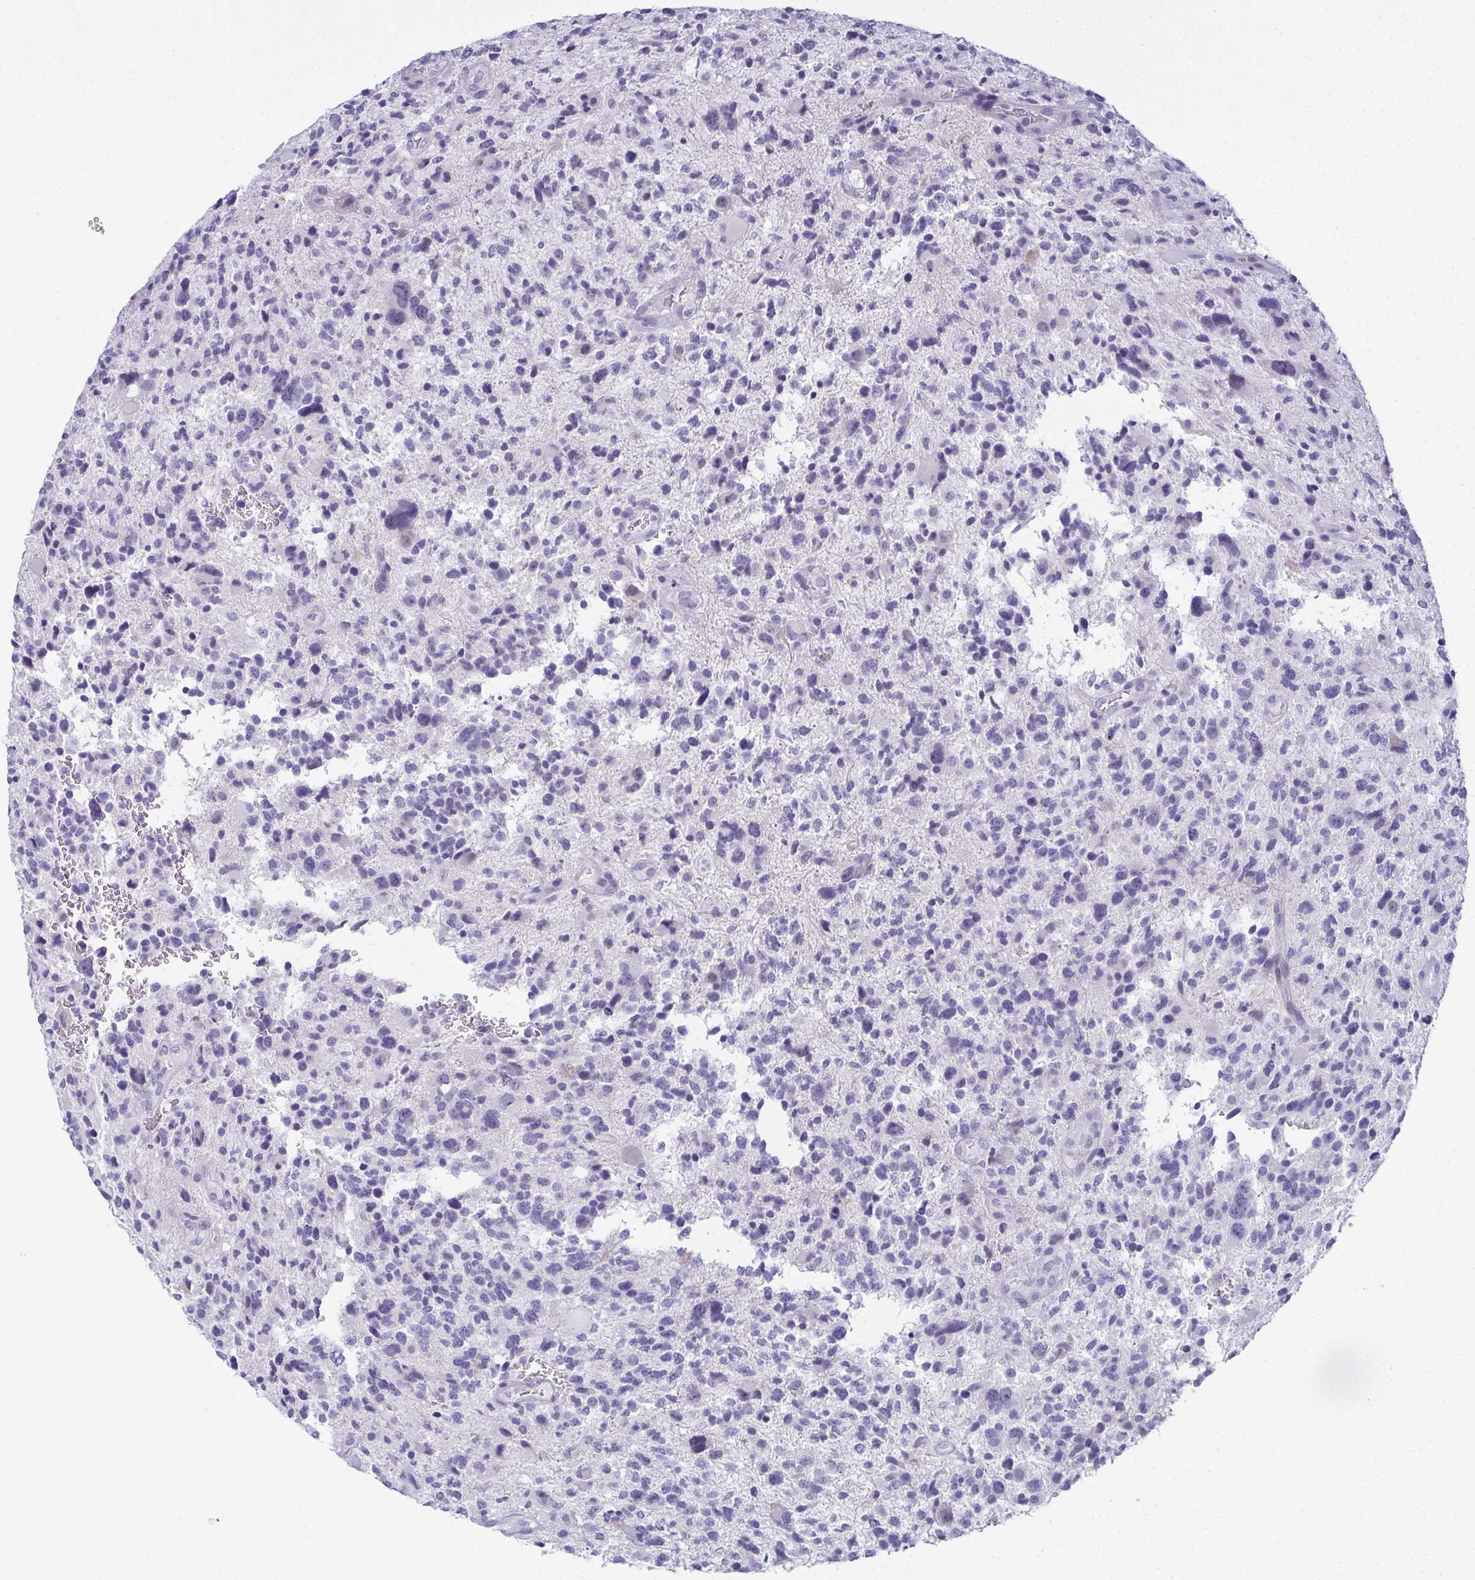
{"staining": {"intensity": "negative", "quantity": "none", "location": "none"}, "tissue": "glioma", "cell_type": "Tumor cells", "image_type": "cancer", "snomed": [{"axis": "morphology", "description": "Glioma, malignant, High grade"}, {"axis": "topography", "description": "Brain"}], "caption": "DAB immunohistochemical staining of malignant high-grade glioma exhibits no significant positivity in tumor cells.", "gene": "SLC36A2", "patient": {"sex": "female", "age": 71}}